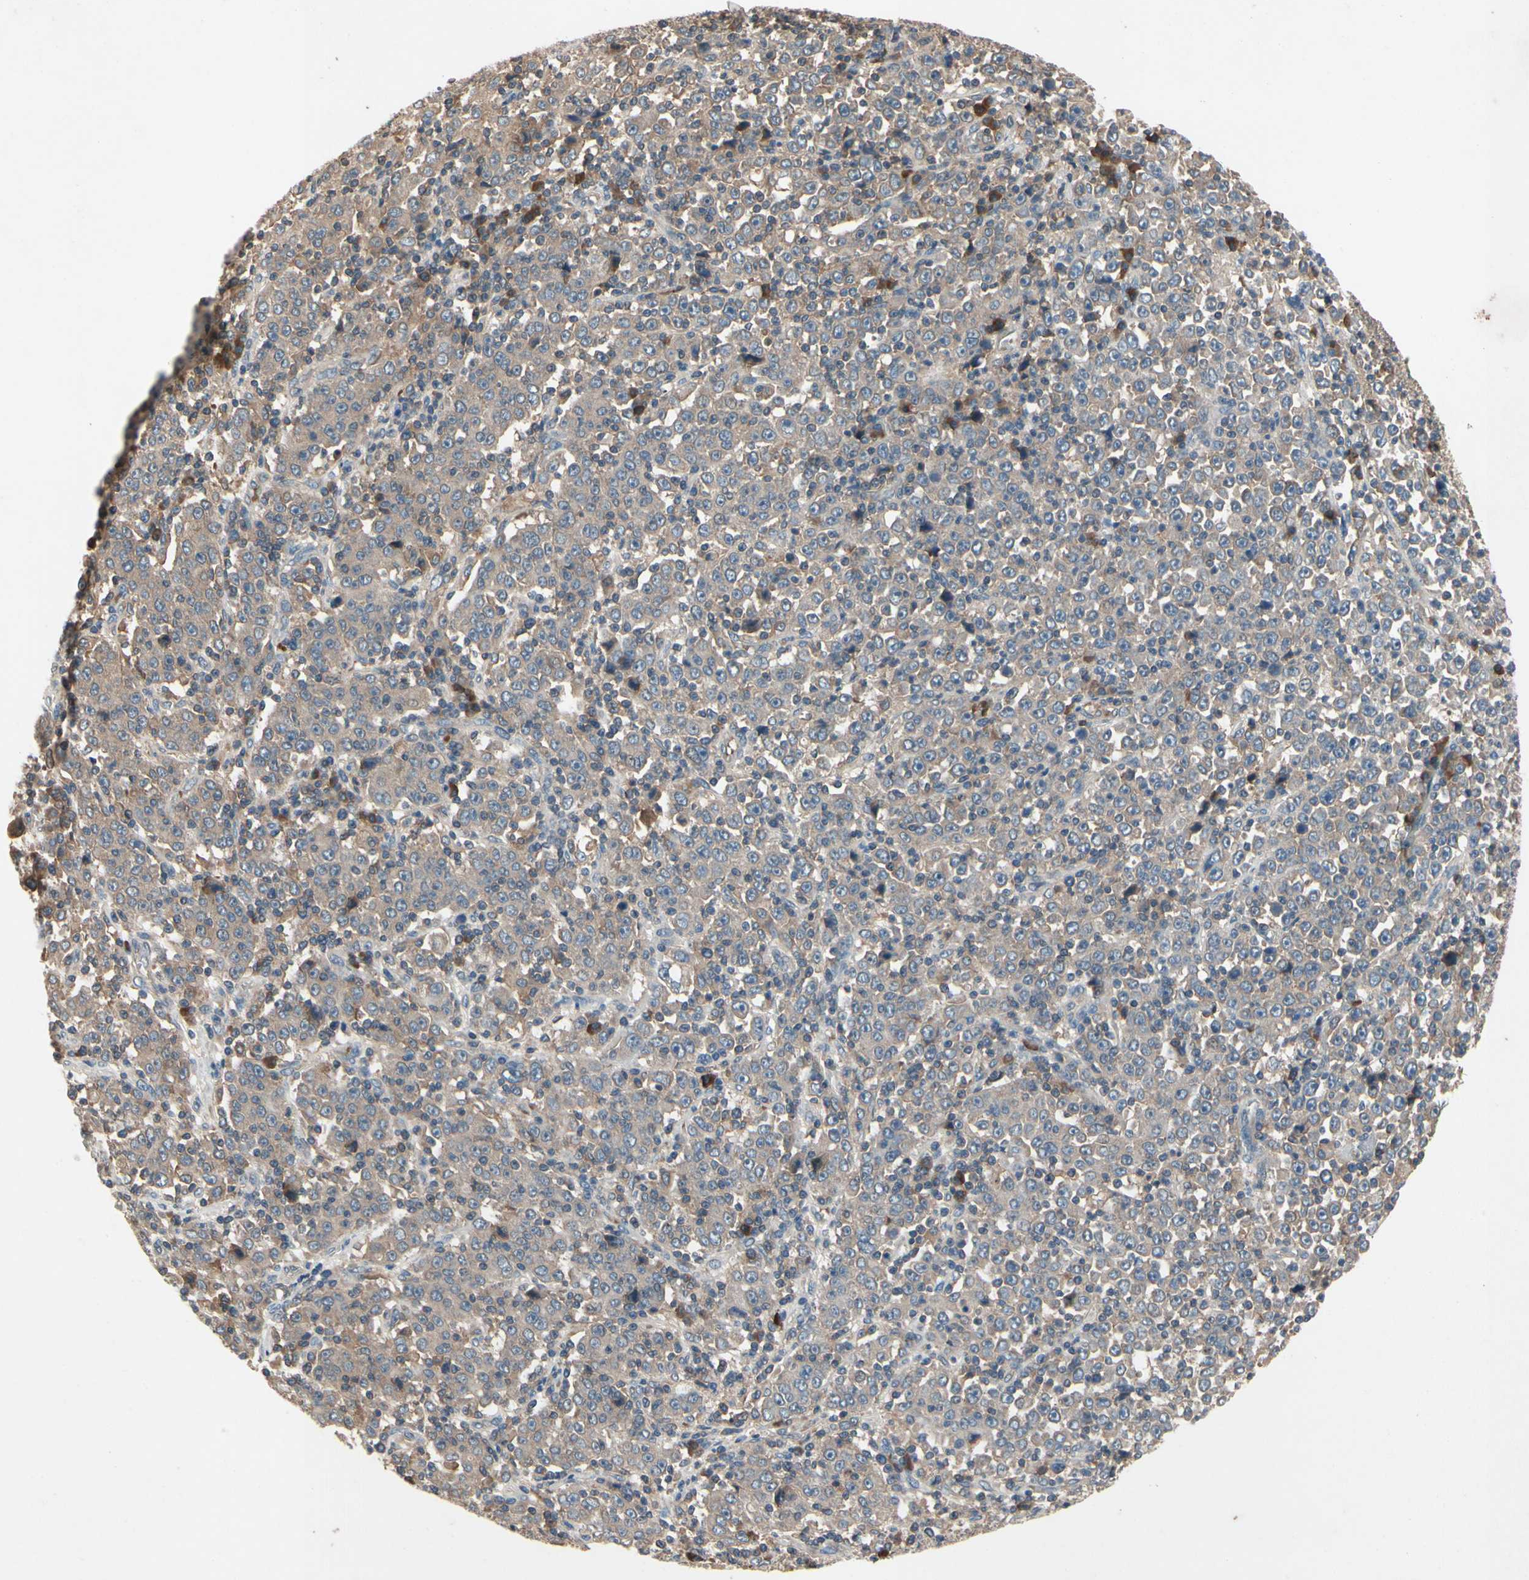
{"staining": {"intensity": "weak", "quantity": ">75%", "location": "cytoplasmic/membranous"}, "tissue": "stomach cancer", "cell_type": "Tumor cells", "image_type": "cancer", "snomed": [{"axis": "morphology", "description": "Normal tissue, NOS"}, {"axis": "morphology", "description": "Adenocarcinoma, NOS"}, {"axis": "topography", "description": "Stomach, upper"}, {"axis": "topography", "description": "Stomach"}], "caption": "This is a histology image of immunohistochemistry staining of stomach cancer, which shows weak staining in the cytoplasmic/membranous of tumor cells.", "gene": "IL1RL1", "patient": {"sex": "male", "age": 59}}